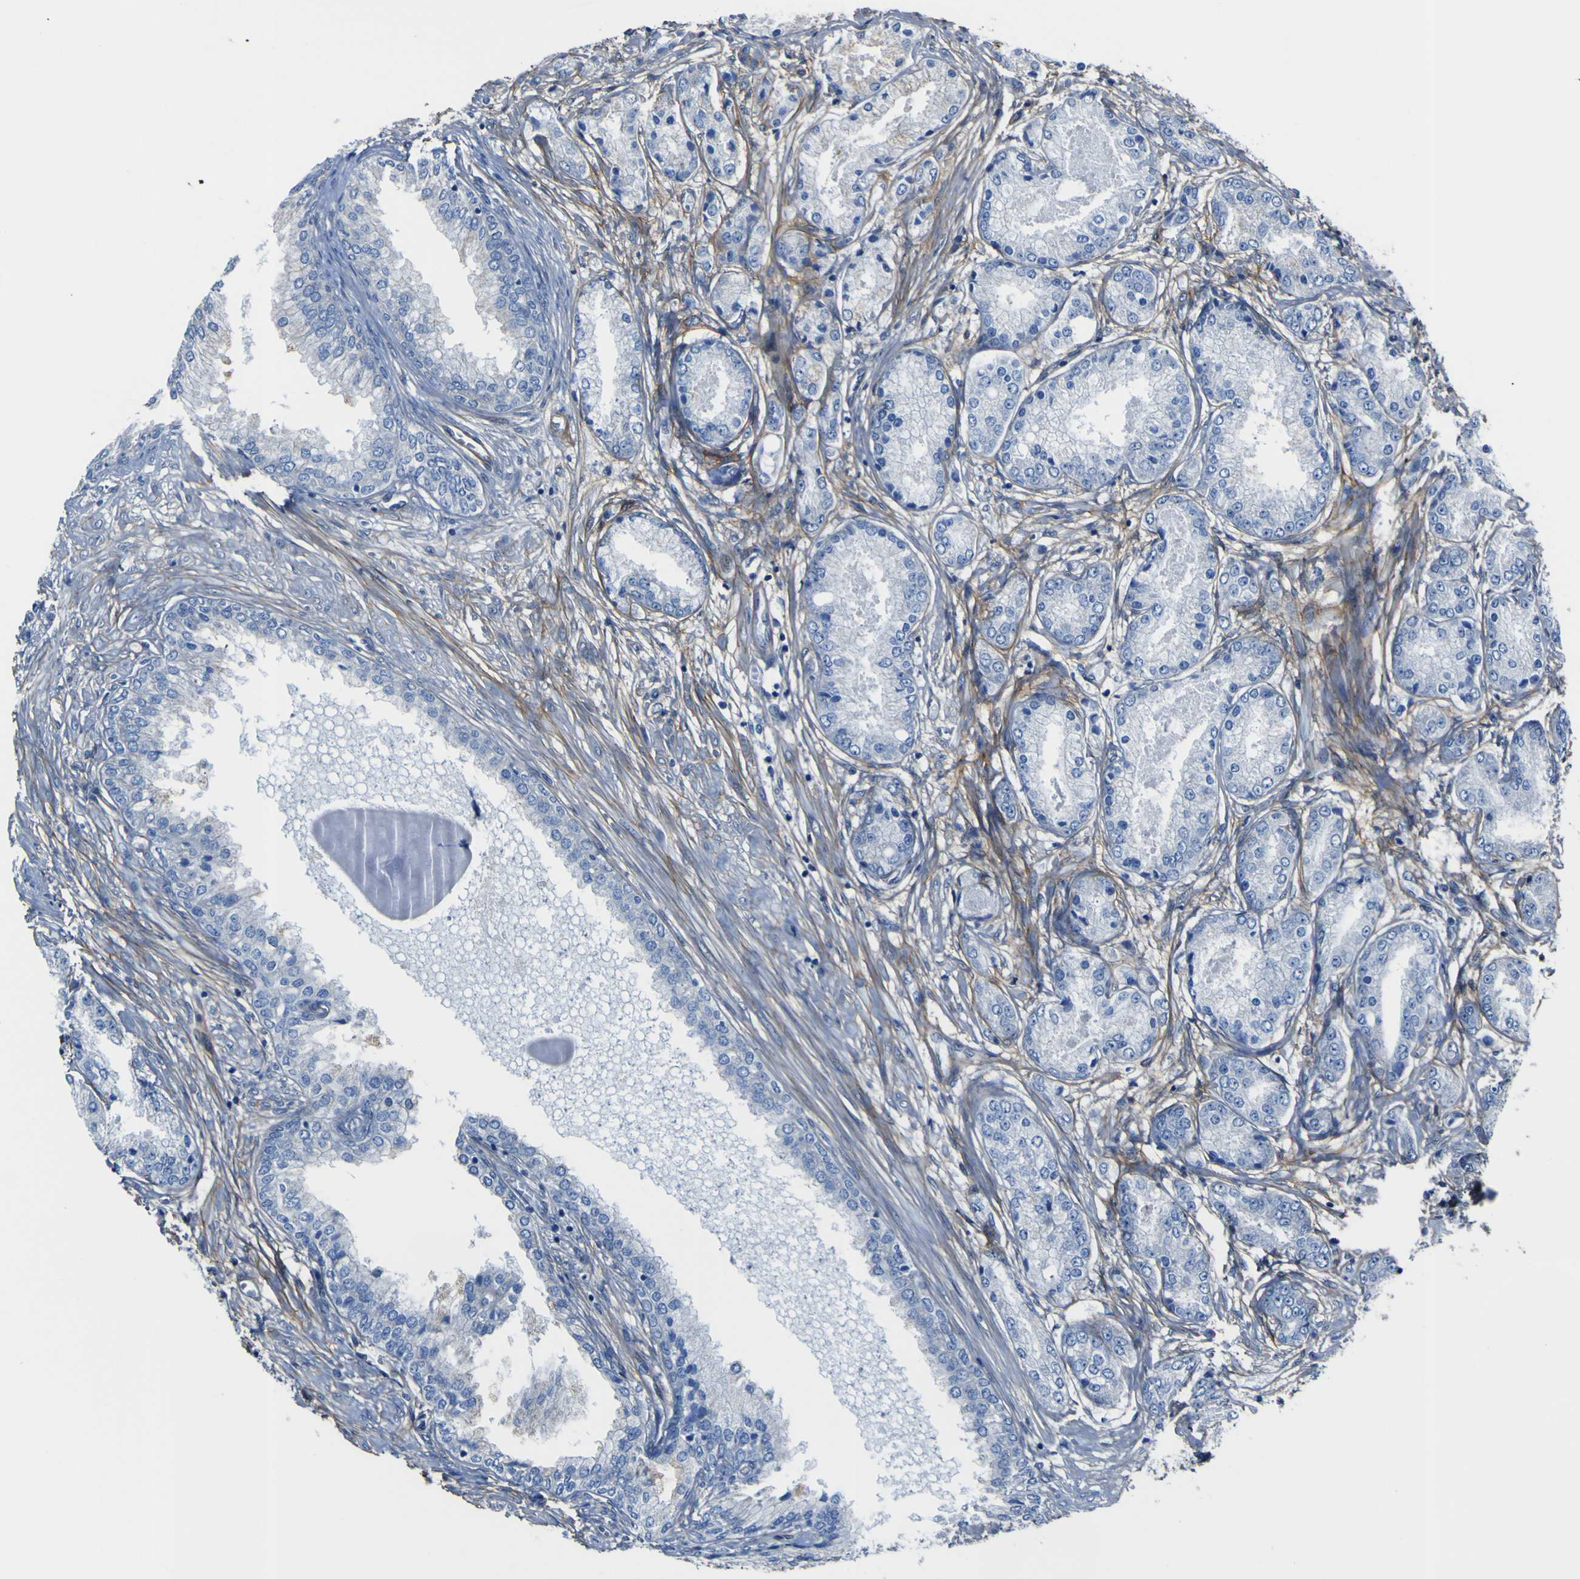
{"staining": {"intensity": "negative", "quantity": "none", "location": "none"}, "tissue": "prostate cancer", "cell_type": "Tumor cells", "image_type": "cancer", "snomed": [{"axis": "morphology", "description": "Adenocarcinoma, High grade"}, {"axis": "topography", "description": "Prostate"}], "caption": "A micrograph of human high-grade adenocarcinoma (prostate) is negative for staining in tumor cells.", "gene": "LRRN1", "patient": {"sex": "male", "age": 59}}